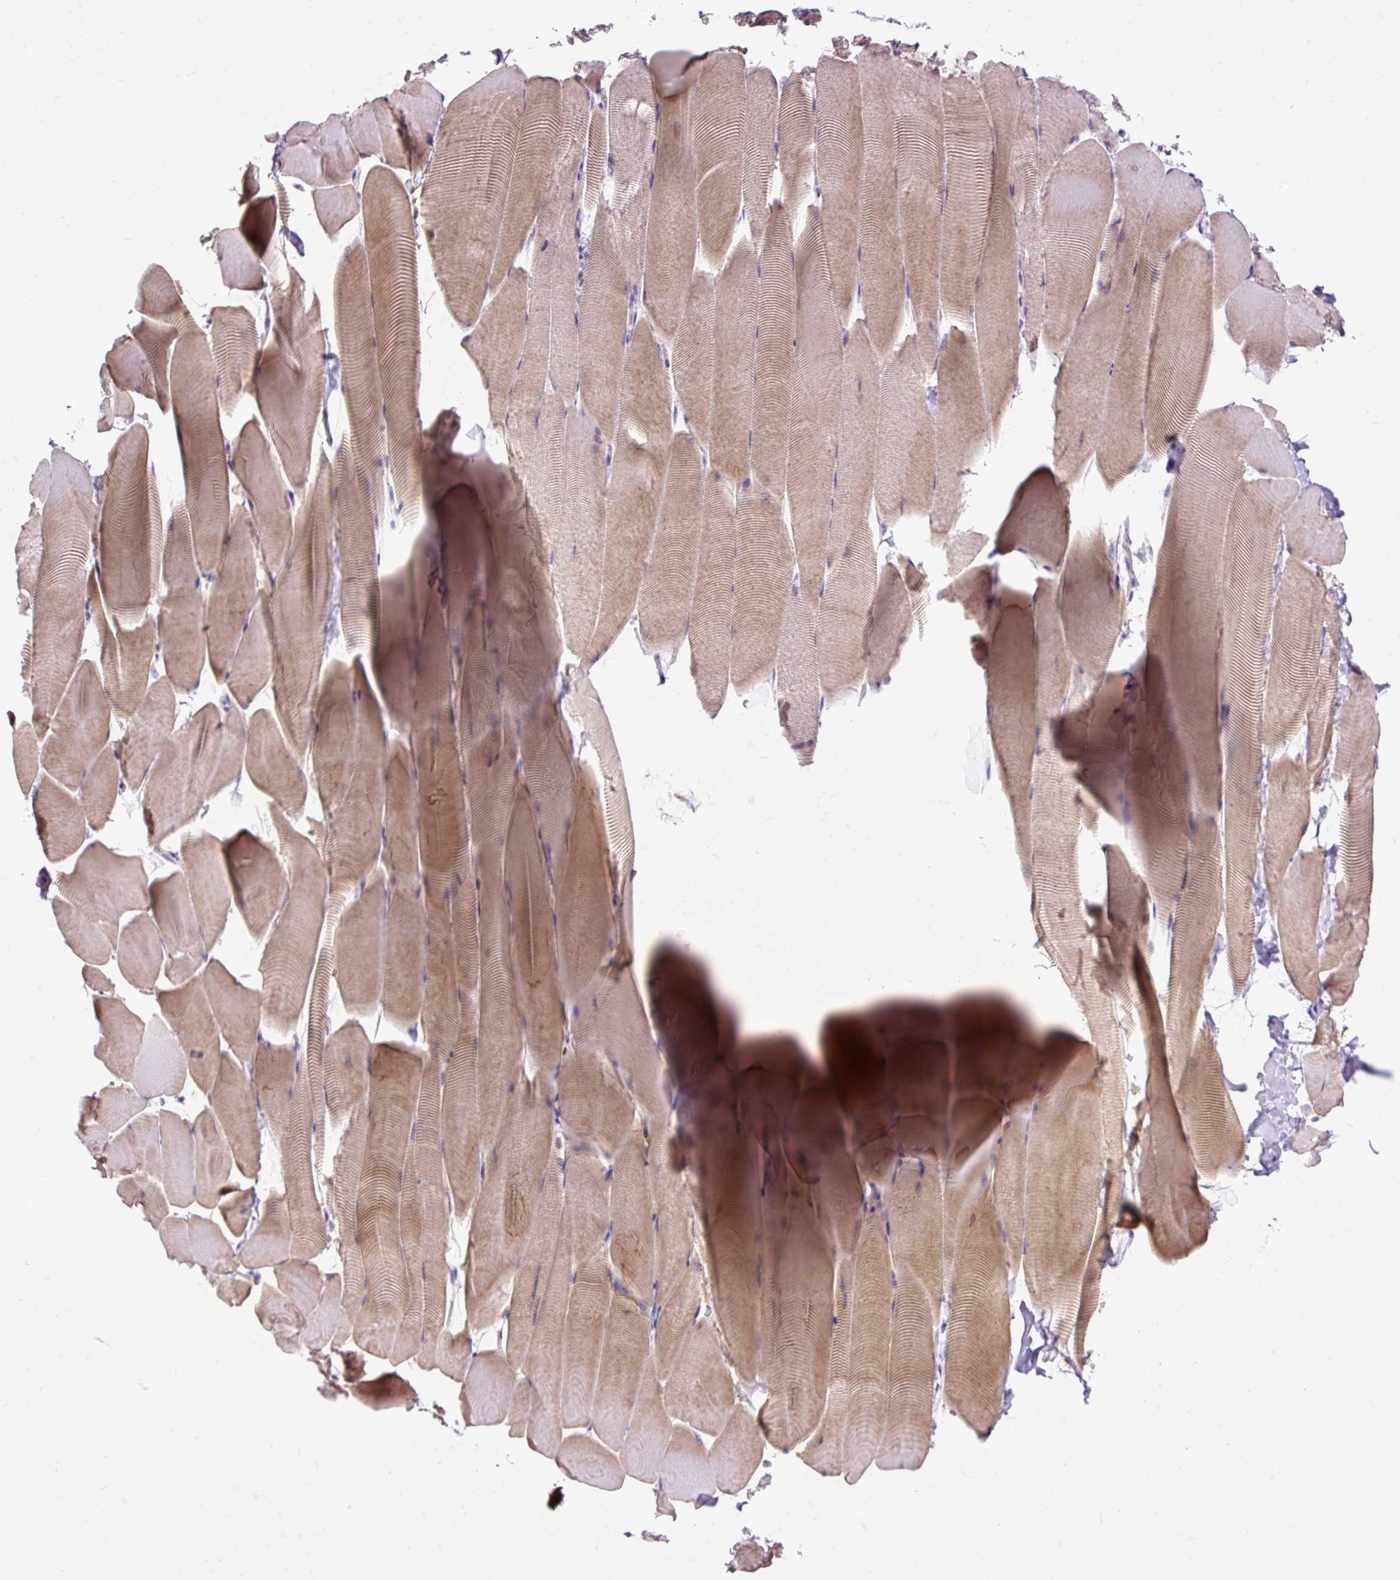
{"staining": {"intensity": "moderate", "quantity": "25%-75%", "location": "cytoplasmic/membranous"}, "tissue": "skeletal muscle", "cell_type": "Myocytes", "image_type": "normal", "snomed": [{"axis": "morphology", "description": "Normal tissue, NOS"}, {"axis": "topography", "description": "Skeletal muscle"}], "caption": "Immunohistochemical staining of normal skeletal muscle reveals medium levels of moderate cytoplasmic/membranous expression in about 25%-75% of myocytes. The protein of interest is shown in brown color, while the nuclei are stained blue.", "gene": "RPS5", "patient": {"sex": "male", "age": 25}}